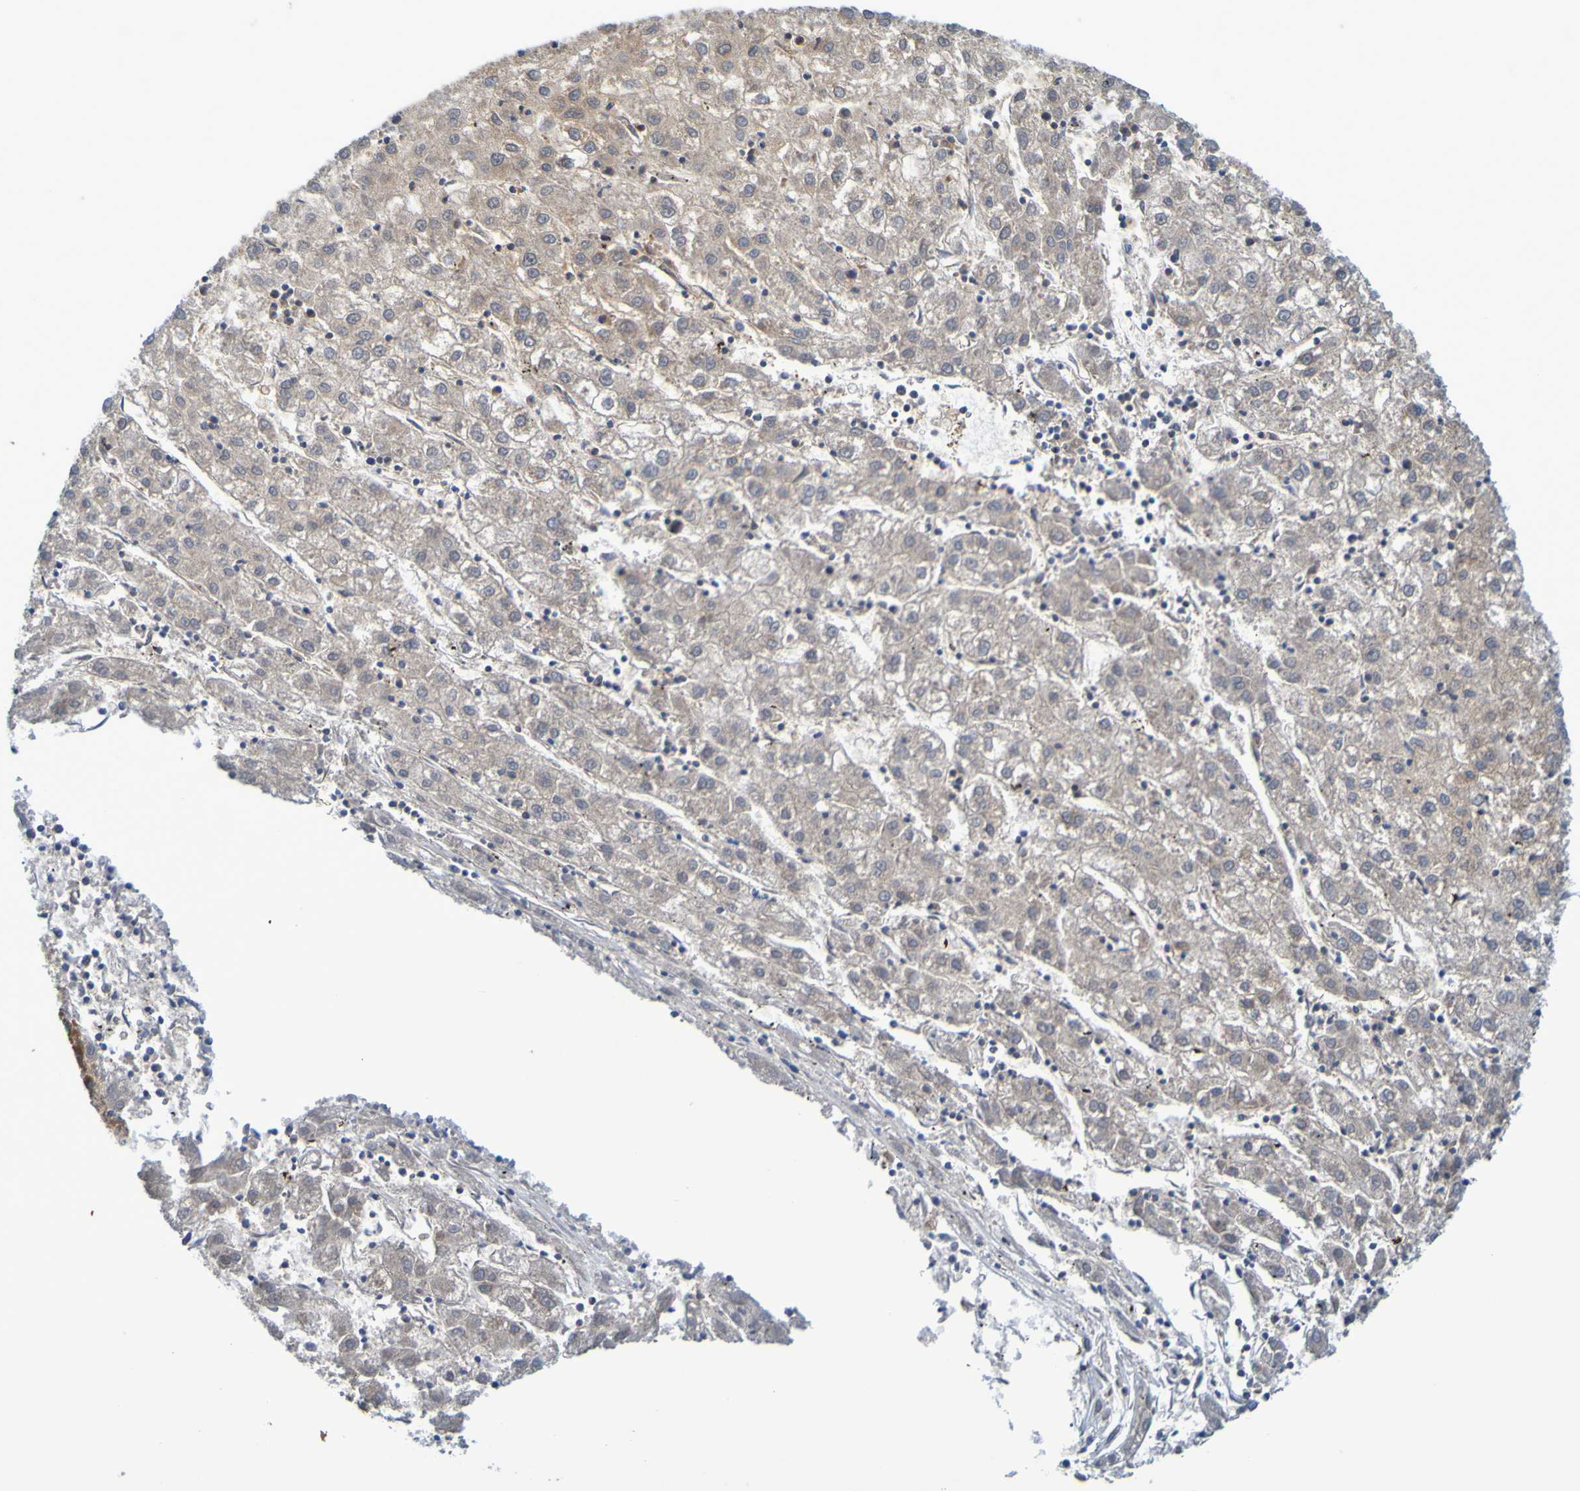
{"staining": {"intensity": "moderate", "quantity": "25%-75%", "location": "cytoplasmic/membranous"}, "tissue": "liver cancer", "cell_type": "Tumor cells", "image_type": "cancer", "snomed": [{"axis": "morphology", "description": "Carcinoma, Hepatocellular, NOS"}, {"axis": "topography", "description": "Liver"}], "caption": "Liver cancer (hepatocellular carcinoma) stained with DAB (3,3'-diaminobenzidine) IHC reveals medium levels of moderate cytoplasmic/membranous positivity in about 25%-75% of tumor cells.", "gene": "CCDC51", "patient": {"sex": "male", "age": 72}}